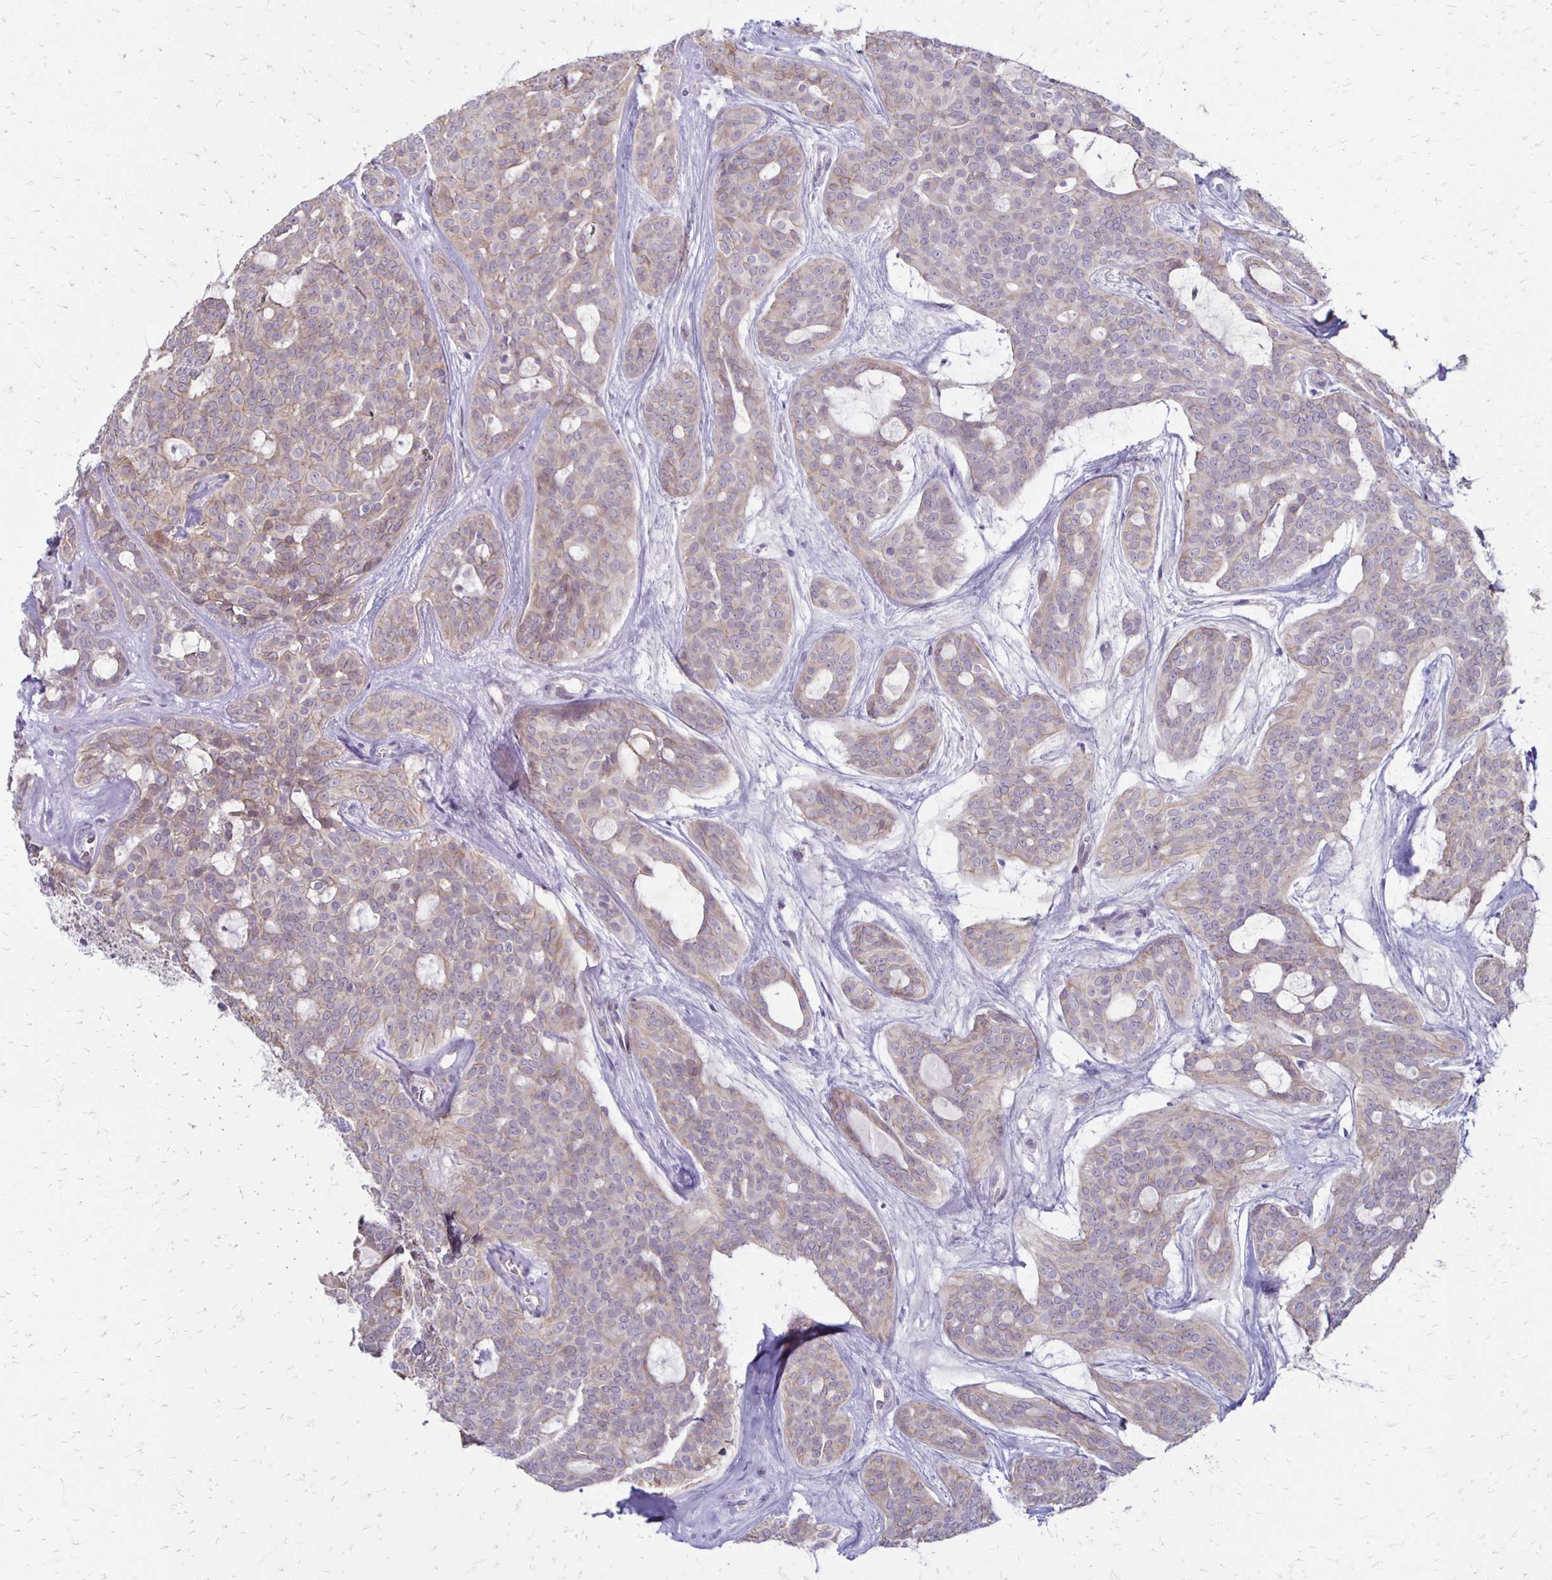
{"staining": {"intensity": "weak", "quantity": "<25%", "location": "cytoplasmic/membranous"}, "tissue": "head and neck cancer", "cell_type": "Tumor cells", "image_type": "cancer", "snomed": [{"axis": "morphology", "description": "Adenocarcinoma, NOS"}, {"axis": "topography", "description": "Head-Neck"}], "caption": "The immunohistochemistry image has no significant positivity in tumor cells of head and neck cancer (adenocarcinoma) tissue. The staining was performed using DAB to visualize the protein expression in brown, while the nuclei were stained in blue with hematoxylin (Magnification: 20x).", "gene": "KATNBL1", "patient": {"sex": "male", "age": 66}}